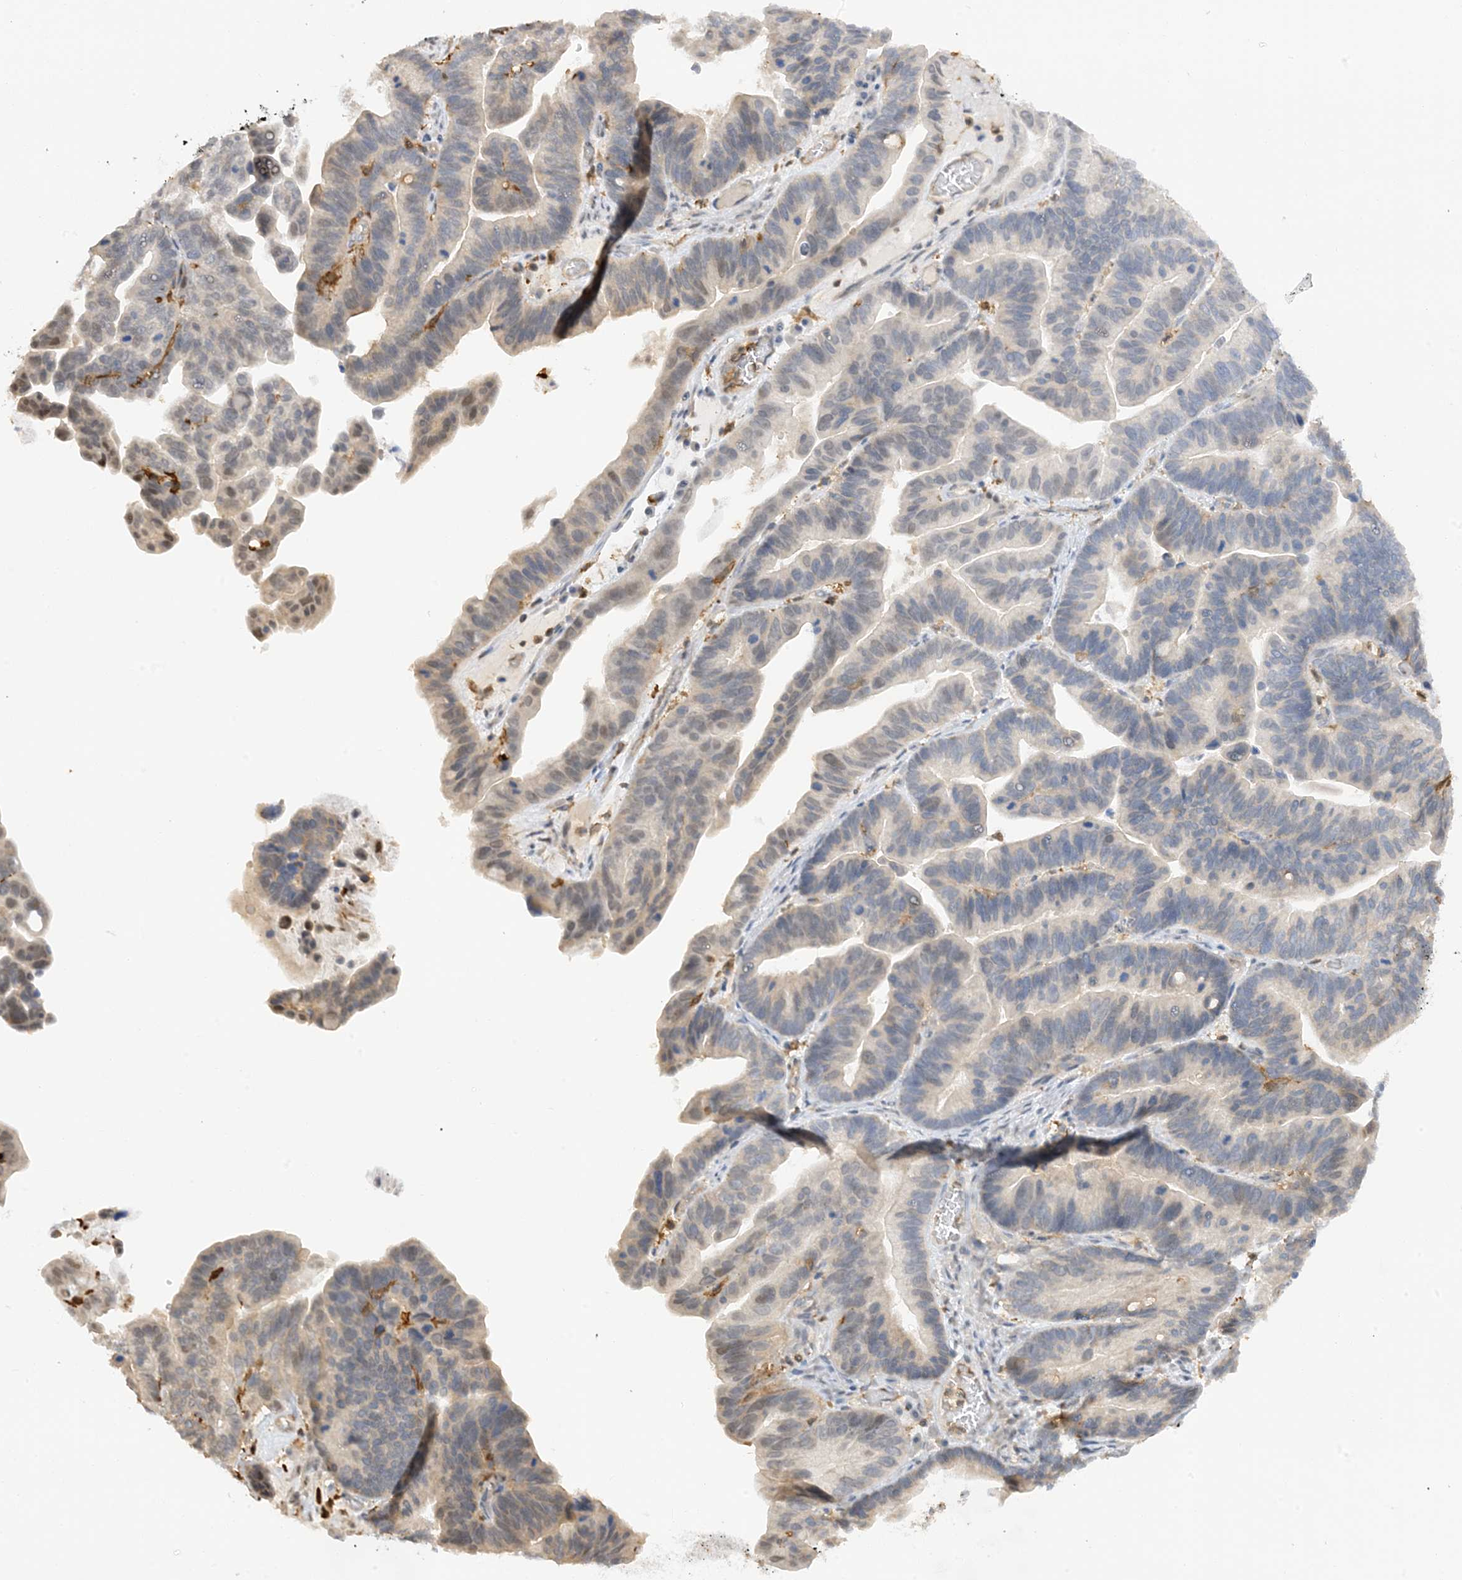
{"staining": {"intensity": "weak", "quantity": "<25%", "location": "cytoplasmic/membranous"}, "tissue": "ovarian cancer", "cell_type": "Tumor cells", "image_type": "cancer", "snomed": [{"axis": "morphology", "description": "Cystadenocarcinoma, serous, NOS"}, {"axis": "topography", "description": "Ovary"}], "caption": "The immunohistochemistry (IHC) image has no significant positivity in tumor cells of ovarian serous cystadenocarcinoma tissue.", "gene": "PHACTR2", "patient": {"sex": "female", "age": 56}}